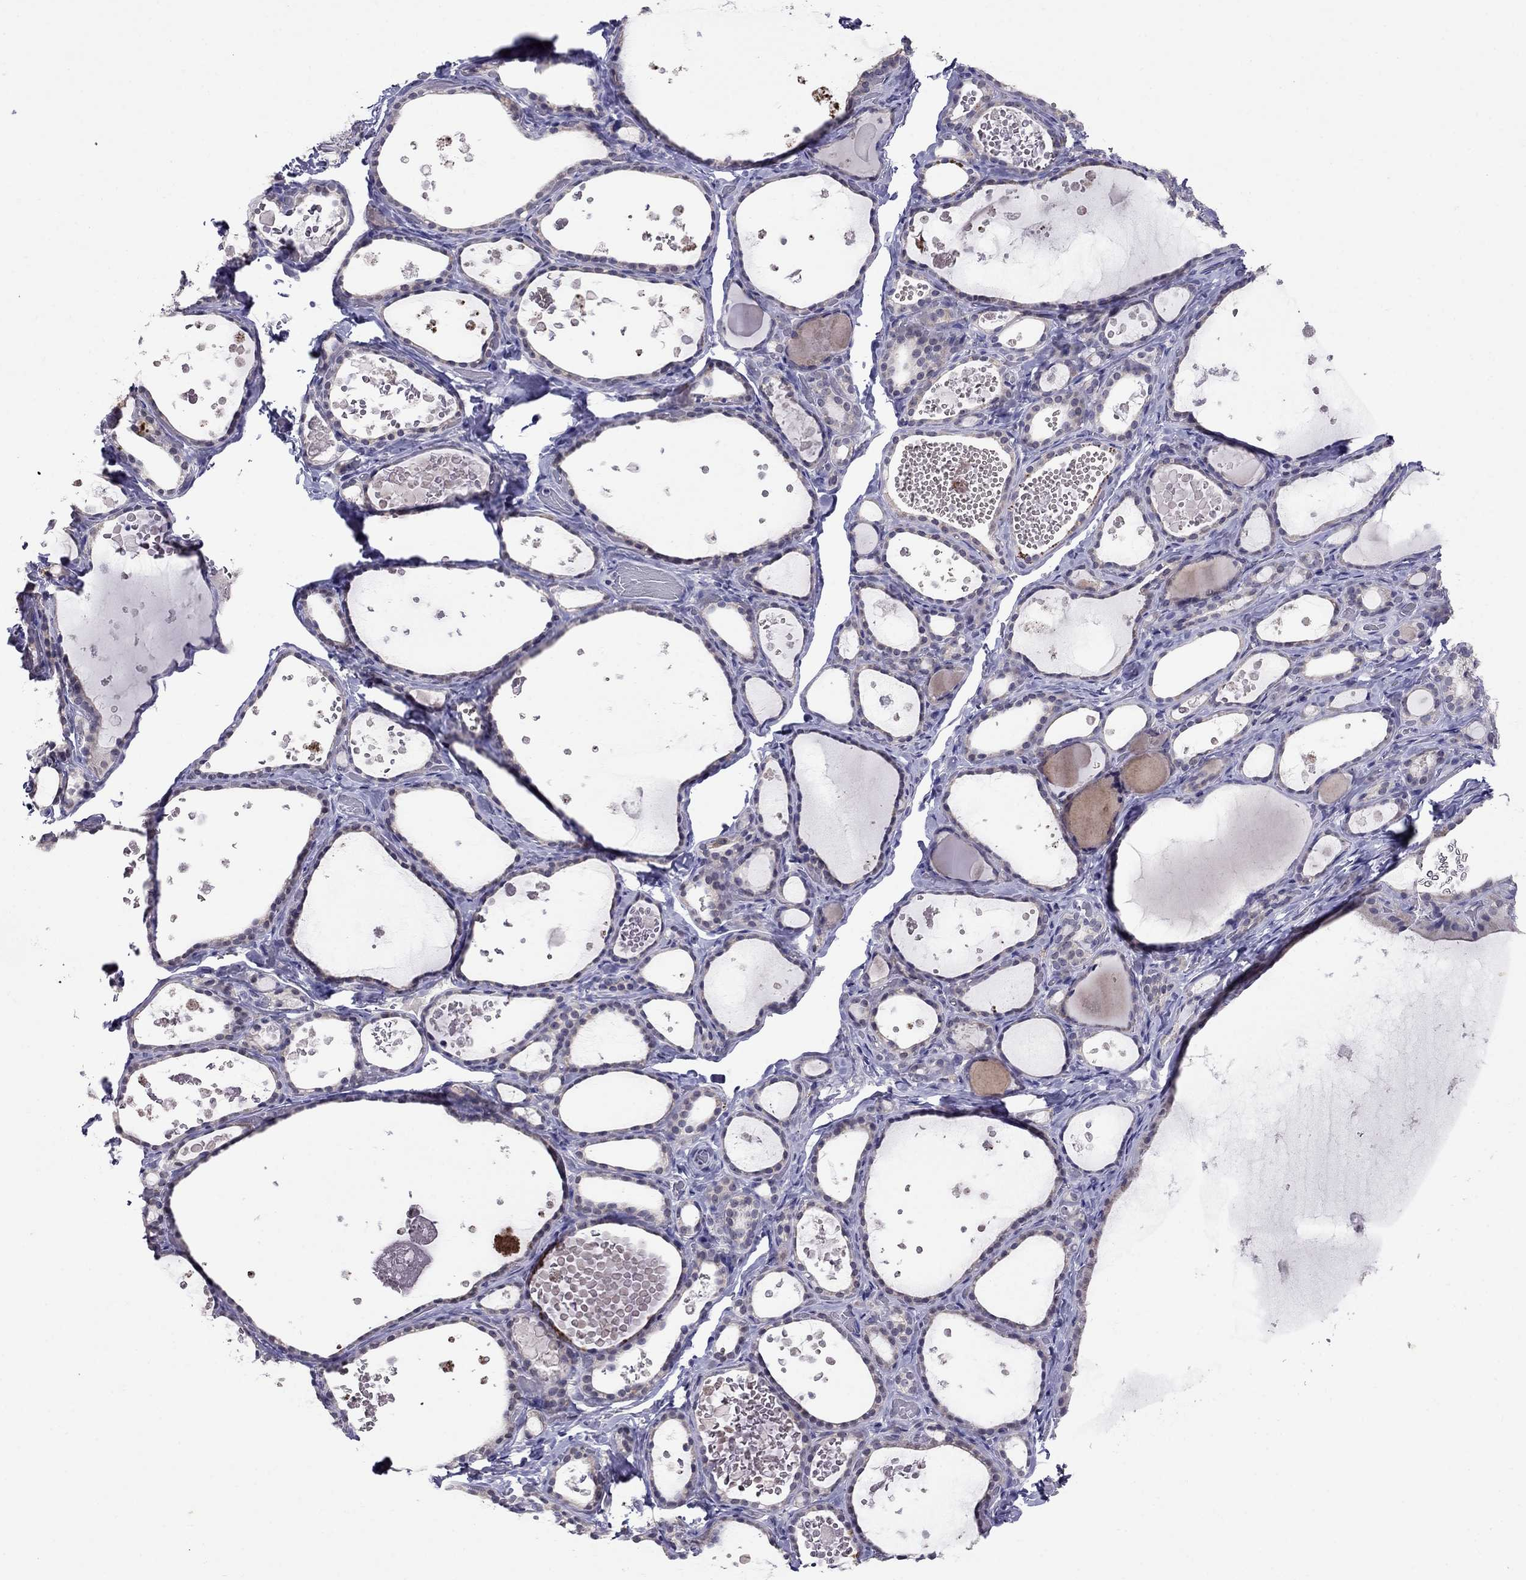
{"staining": {"intensity": "negative", "quantity": "none", "location": "none"}, "tissue": "thyroid gland", "cell_type": "Glandular cells", "image_type": "normal", "snomed": [{"axis": "morphology", "description": "Normal tissue, NOS"}, {"axis": "topography", "description": "Thyroid gland"}], "caption": "Unremarkable thyroid gland was stained to show a protein in brown. There is no significant positivity in glandular cells.", "gene": "MYO3B", "patient": {"sex": "female", "age": 56}}